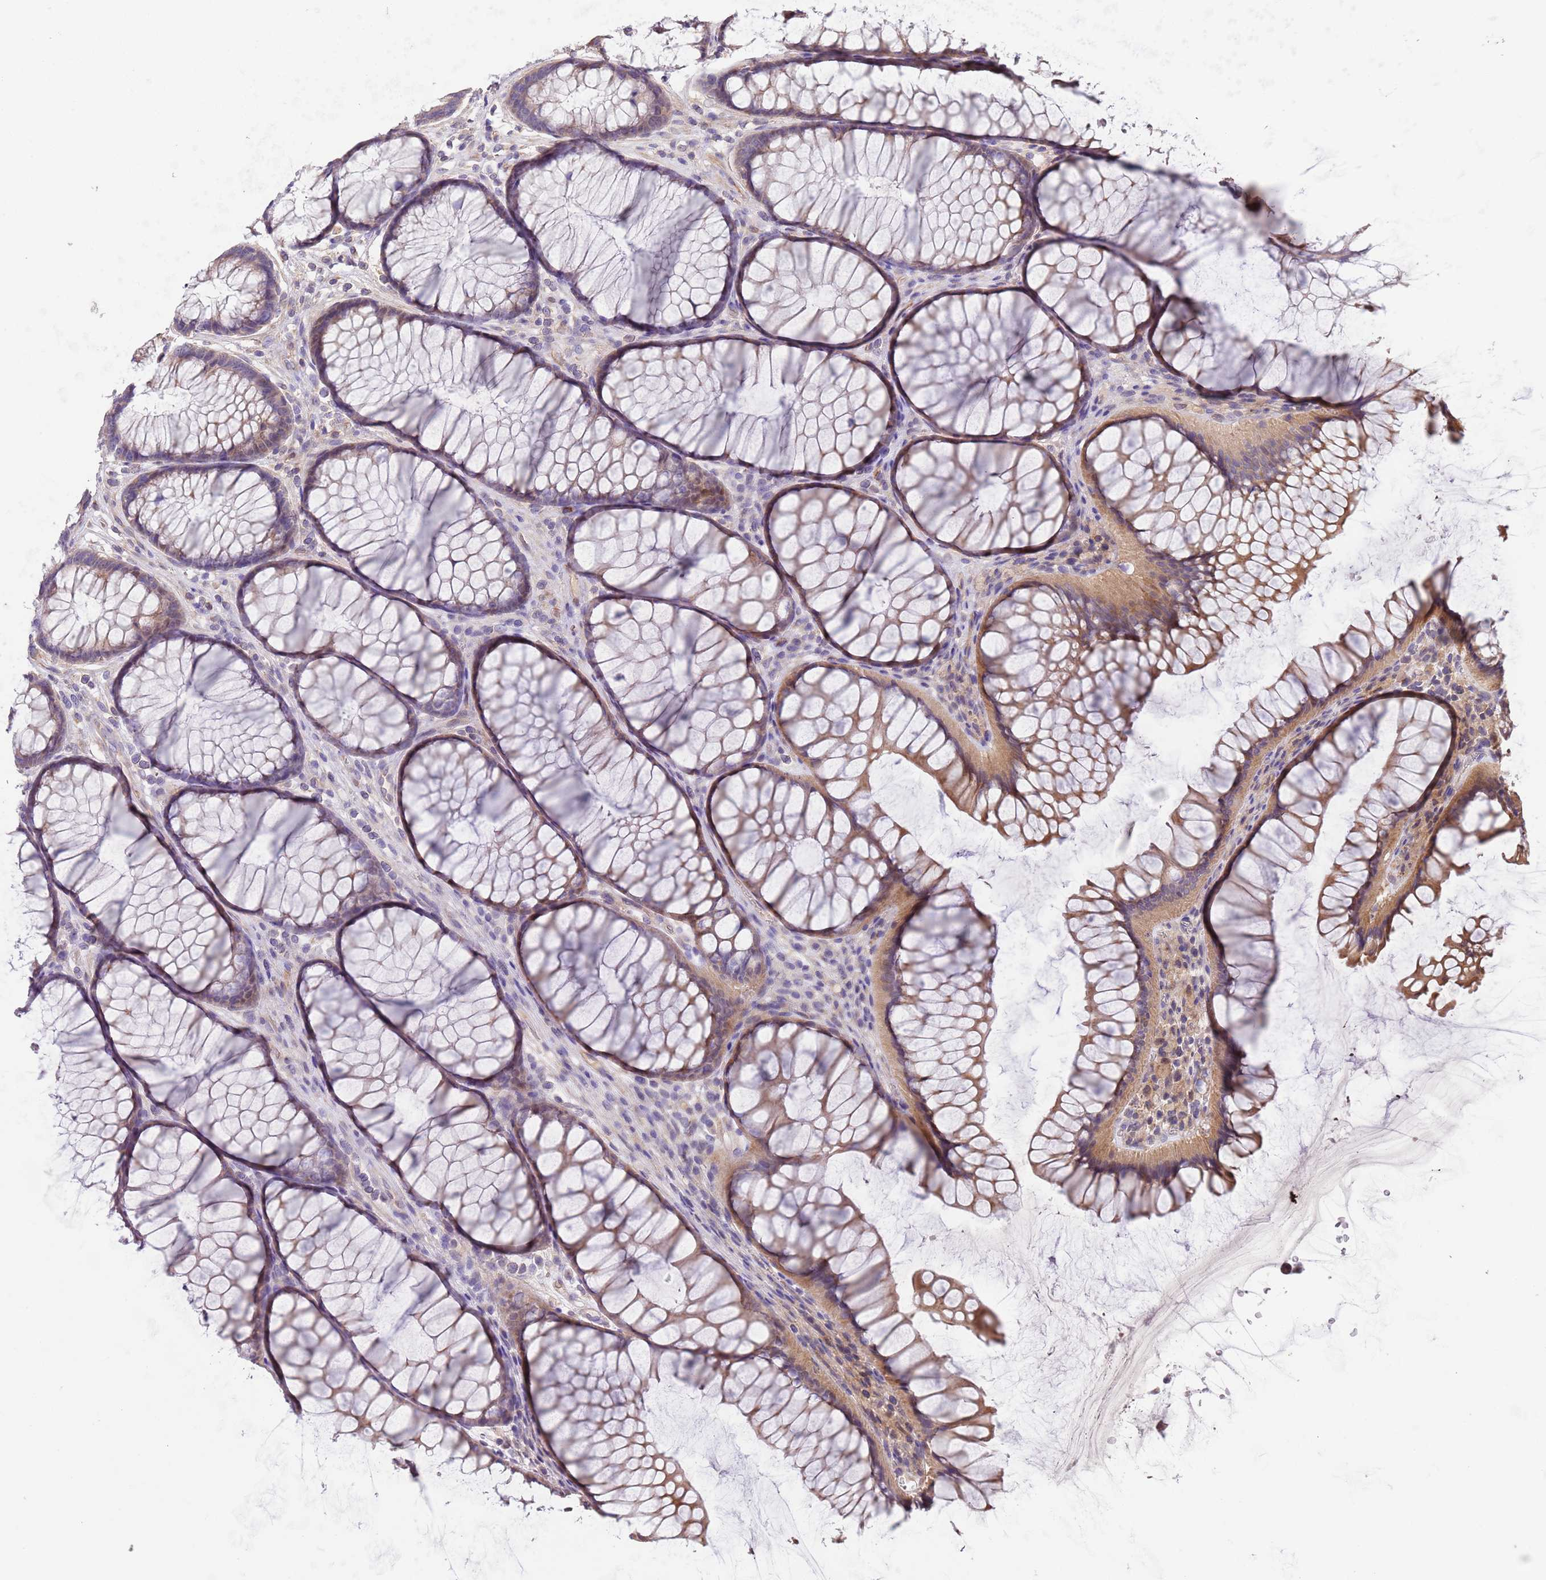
{"staining": {"intensity": "moderate", "quantity": "25%-75%", "location": "cytoplasmic/membranous"}, "tissue": "colon", "cell_type": "Glandular cells", "image_type": "normal", "snomed": [{"axis": "morphology", "description": "Normal tissue, NOS"}, {"axis": "topography", "description": "Colon"}], "caption": "The immunohistochemical stain shows moderate cytoplasmic/membranous expression in glandular cells of benign colon.", "gene": "FAM89B", "patient": {"sex": "female", "age": 82}}